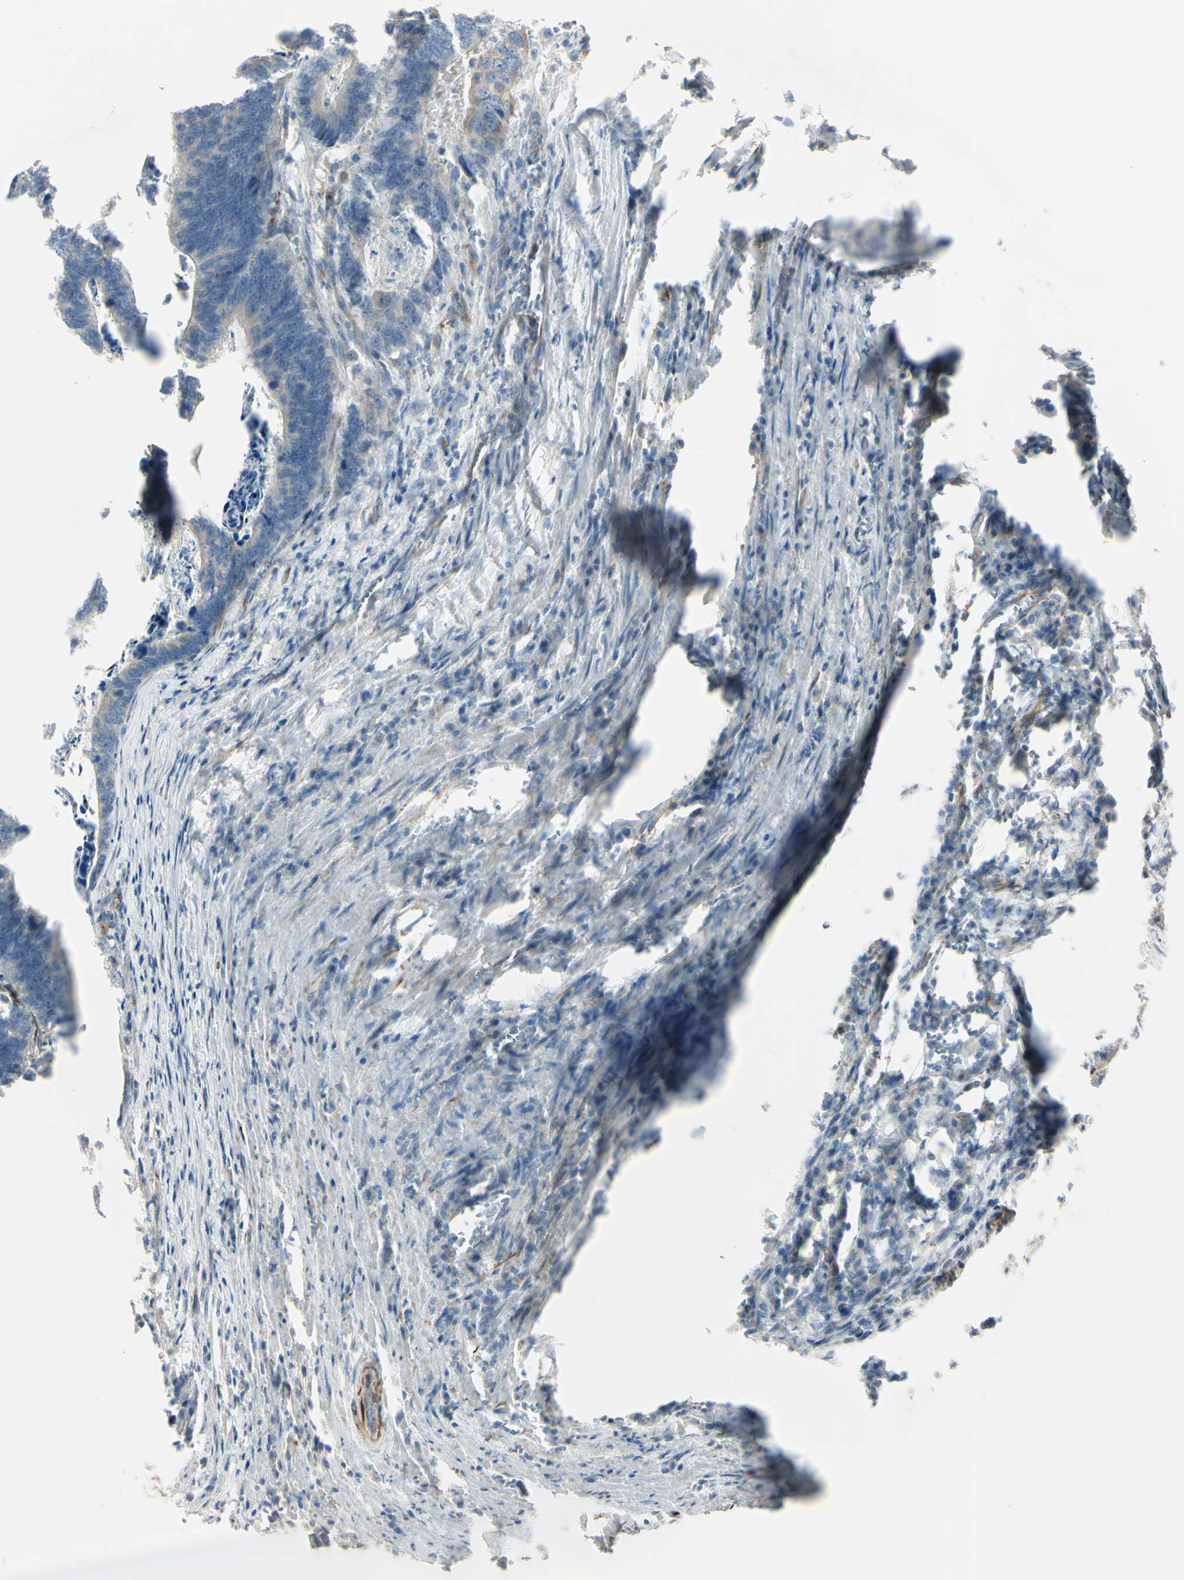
{"staining": {"intensity": "negative", "quantity": "none", "location": "none"}, "tissue": "colorectal cancer", "cell_type": "Tumor cells", "image_type": "cancer", "snomed": [{"axis": "morphology", "description": "Adenocarcinoma, NOS"}, {"axis": "topography", "description": "Colon"}], "caption": "A histopathology image of colorectal cancer stained for a protein displays no brown staining in tumor cells. Brightfield microscopy of IHC stained with DAB (3,3'-diaminobenzidine) (brown) and hematoxylin (blue), captured at high magnification.", "gene": "NDFIP1", "patient": {"sex": "male", "age": 72}}